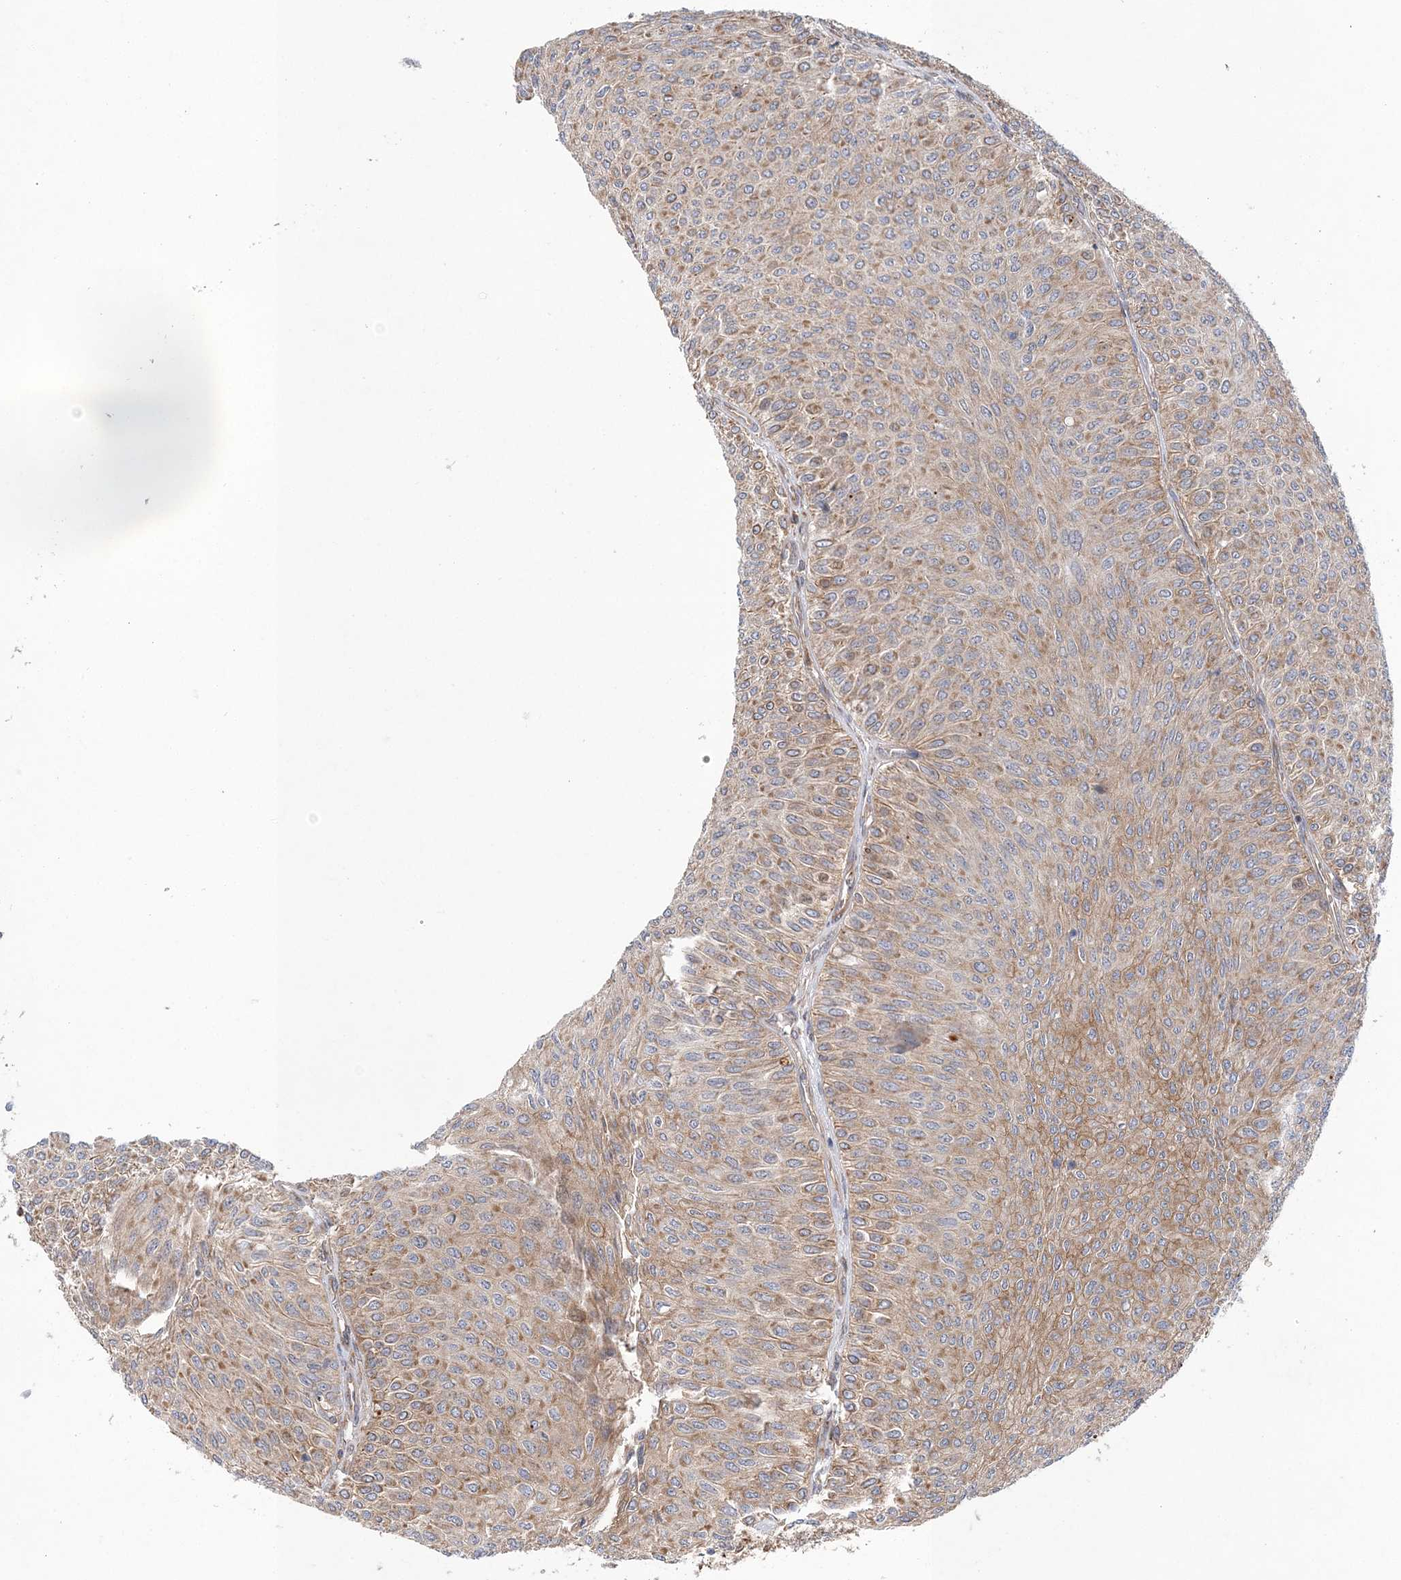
{"staining": {"intensity": "moderate", "quantity": ">75%", "location": "cytoplasmic/membranous"}, "tissue": "urothelial cancer", "cell_type": "Tumor cells", "image_type": "cancer", "snomed": [{"axis": "morphology", "description": "Urothelial carcinoma, Low grade"}, {"axis": "topography", "description": "Urinary bladder"}], "caption": "Moderate cytoplasmic/membranous protein expression is present in about >75% of tumor cells in urothelial carcinoma (low-grade).", "gene": "ZFYVE16", "patient": {"sex": "male", "age": 78}}